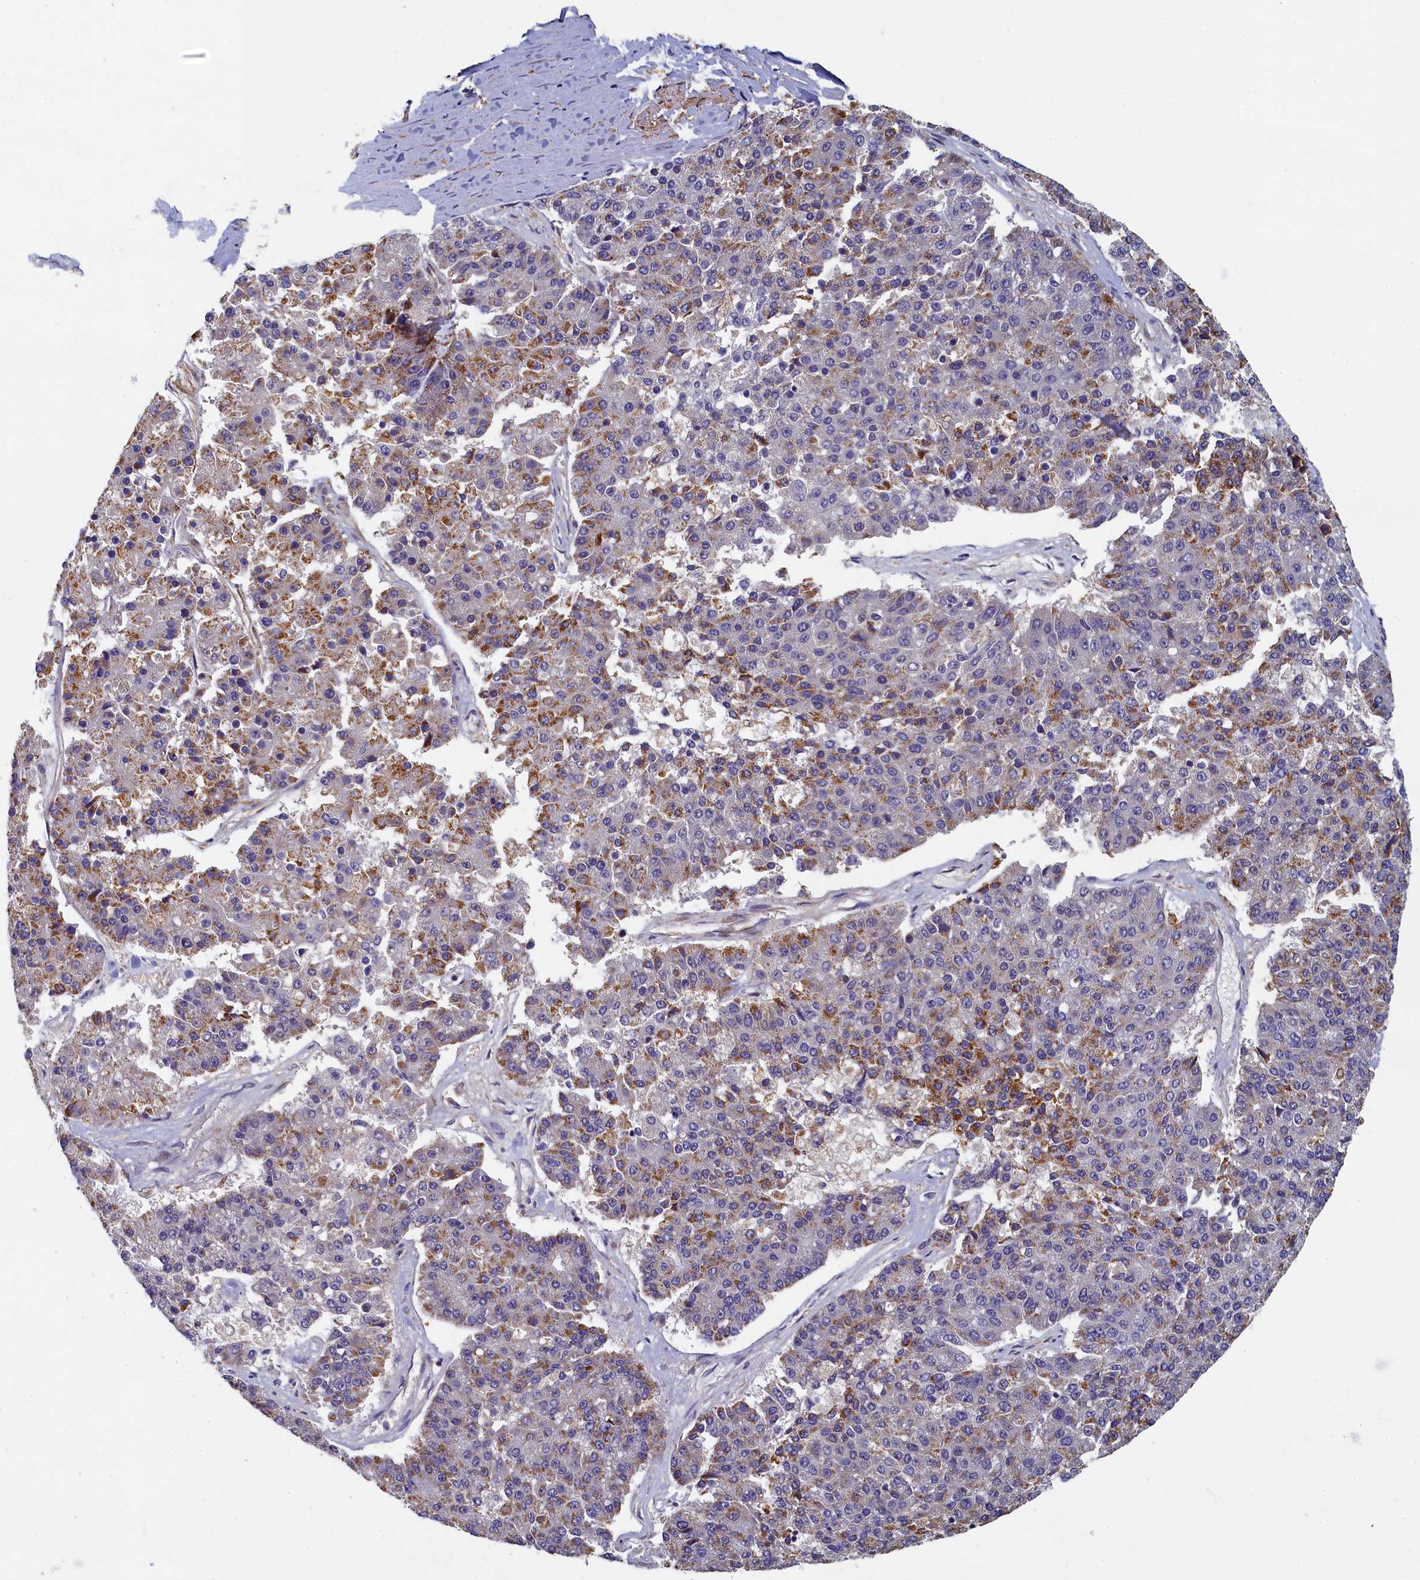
{"staining": {"intensity": "moderate", "quantity": "25%-75%", "location": "cytoplasmic/membranous"}, "tissue": "pancreatic cancer", "cell_type": "Tumor cells", "image_type": "cancer", "snomed": [{"axis": "morphology", "description": "Adenocarcinoma, NOS"}, {"axis": "topography", "description": "Pancreas"}], "caption": "Immunohistochemical staining of human adenocarcinoma (pancreatic) displays moderate cytoplasmic/membranous protein expression in approximately 25%-75% of tumor cells.", "gene": "TBCB", "patient": {"sex": "male", "age": 50}}